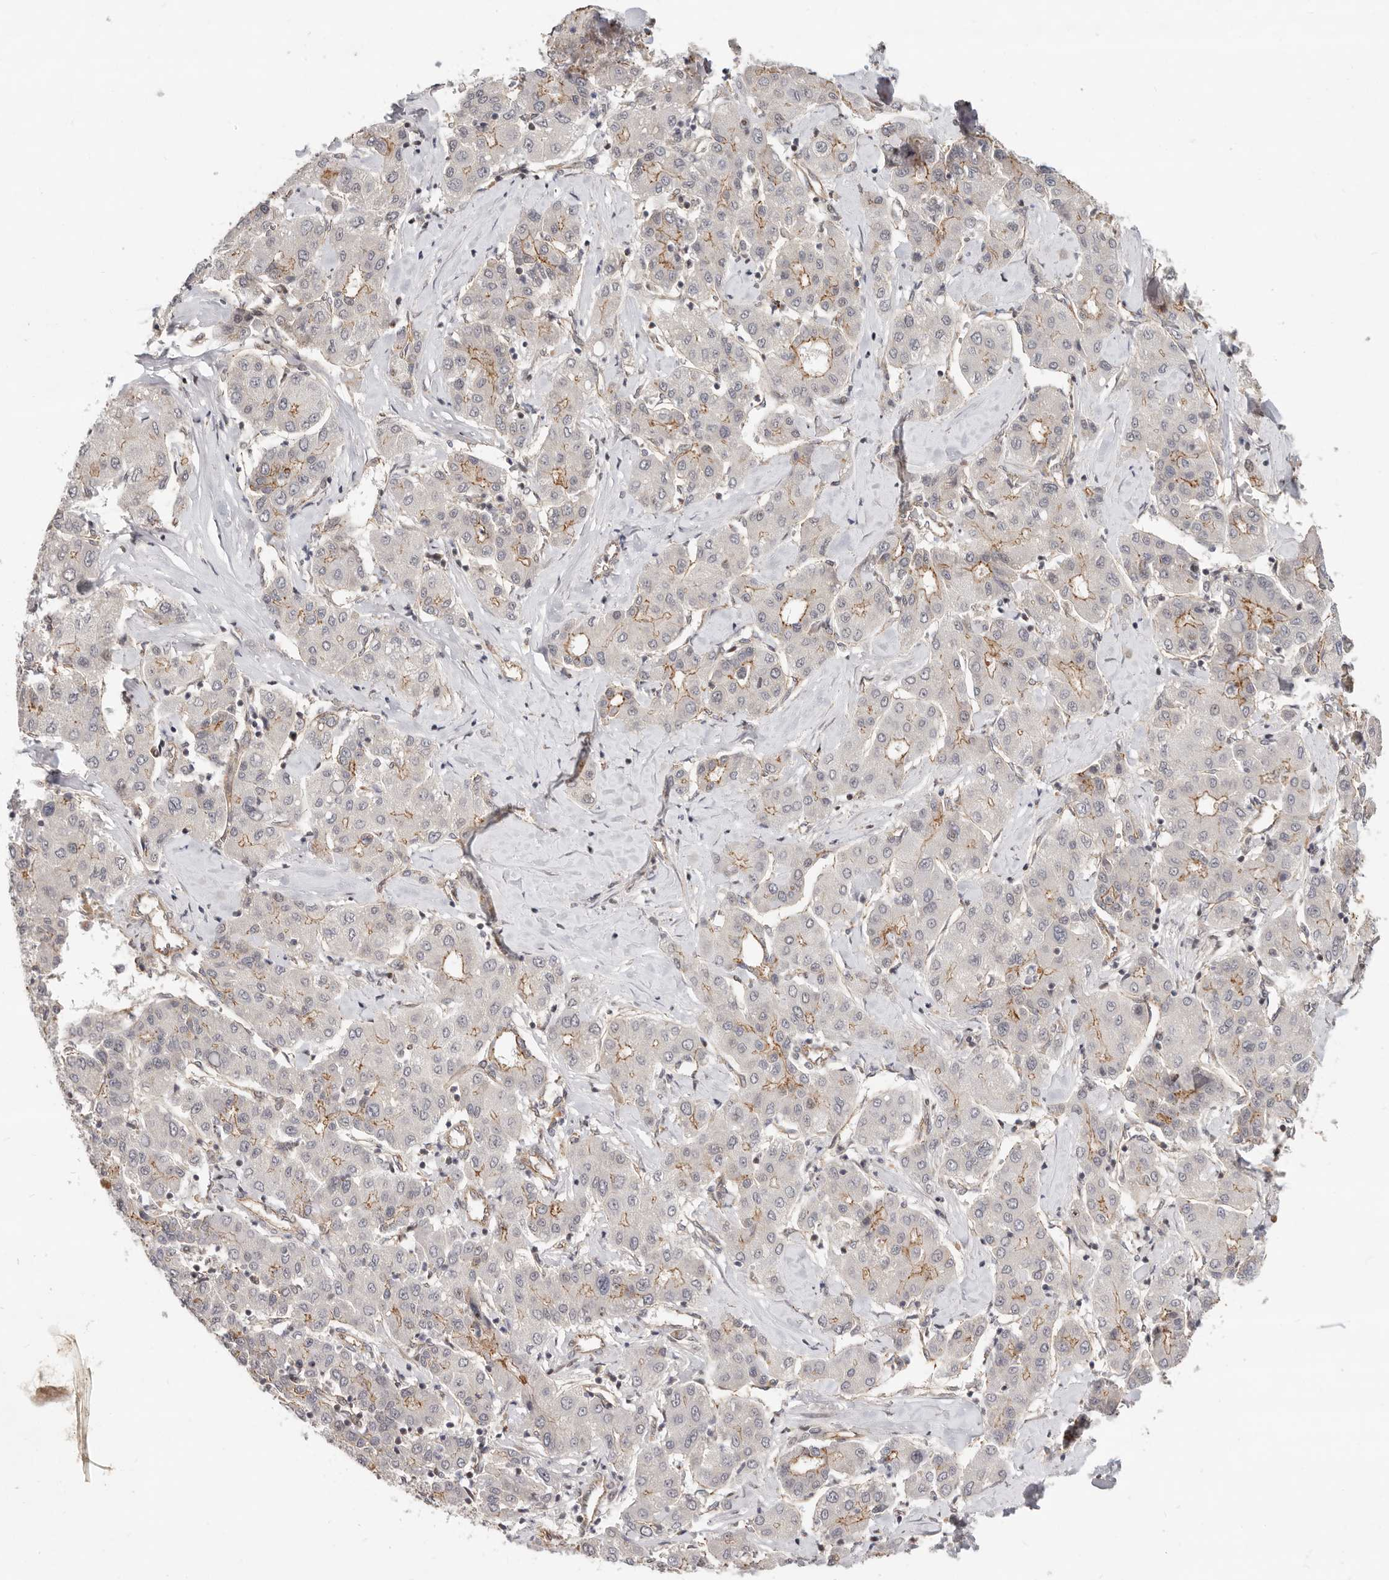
{"staining": {"intensity": "moderate", "quantity": "<25%", "location": "cytoplasmic/membranous"}, "tissue": "liver cancer", "cell_type": "Tumor cells", "image_type": "cancer", "snomed": [{"axis": "morphology", "description": "Carcinoma, Hepatocellular, NOS"}, {"axis": "topography", "description": "Liver"}], "caption": "Liver cancer (hepatocellular carcinoma) stained with DAB immunohistochemistry reveals low levels of moderate cytoplasmic/membranous positivity in approximately <25% of tumor cells.", "gene": "USP49", "patient": {"sex": "male", "age": 65}}